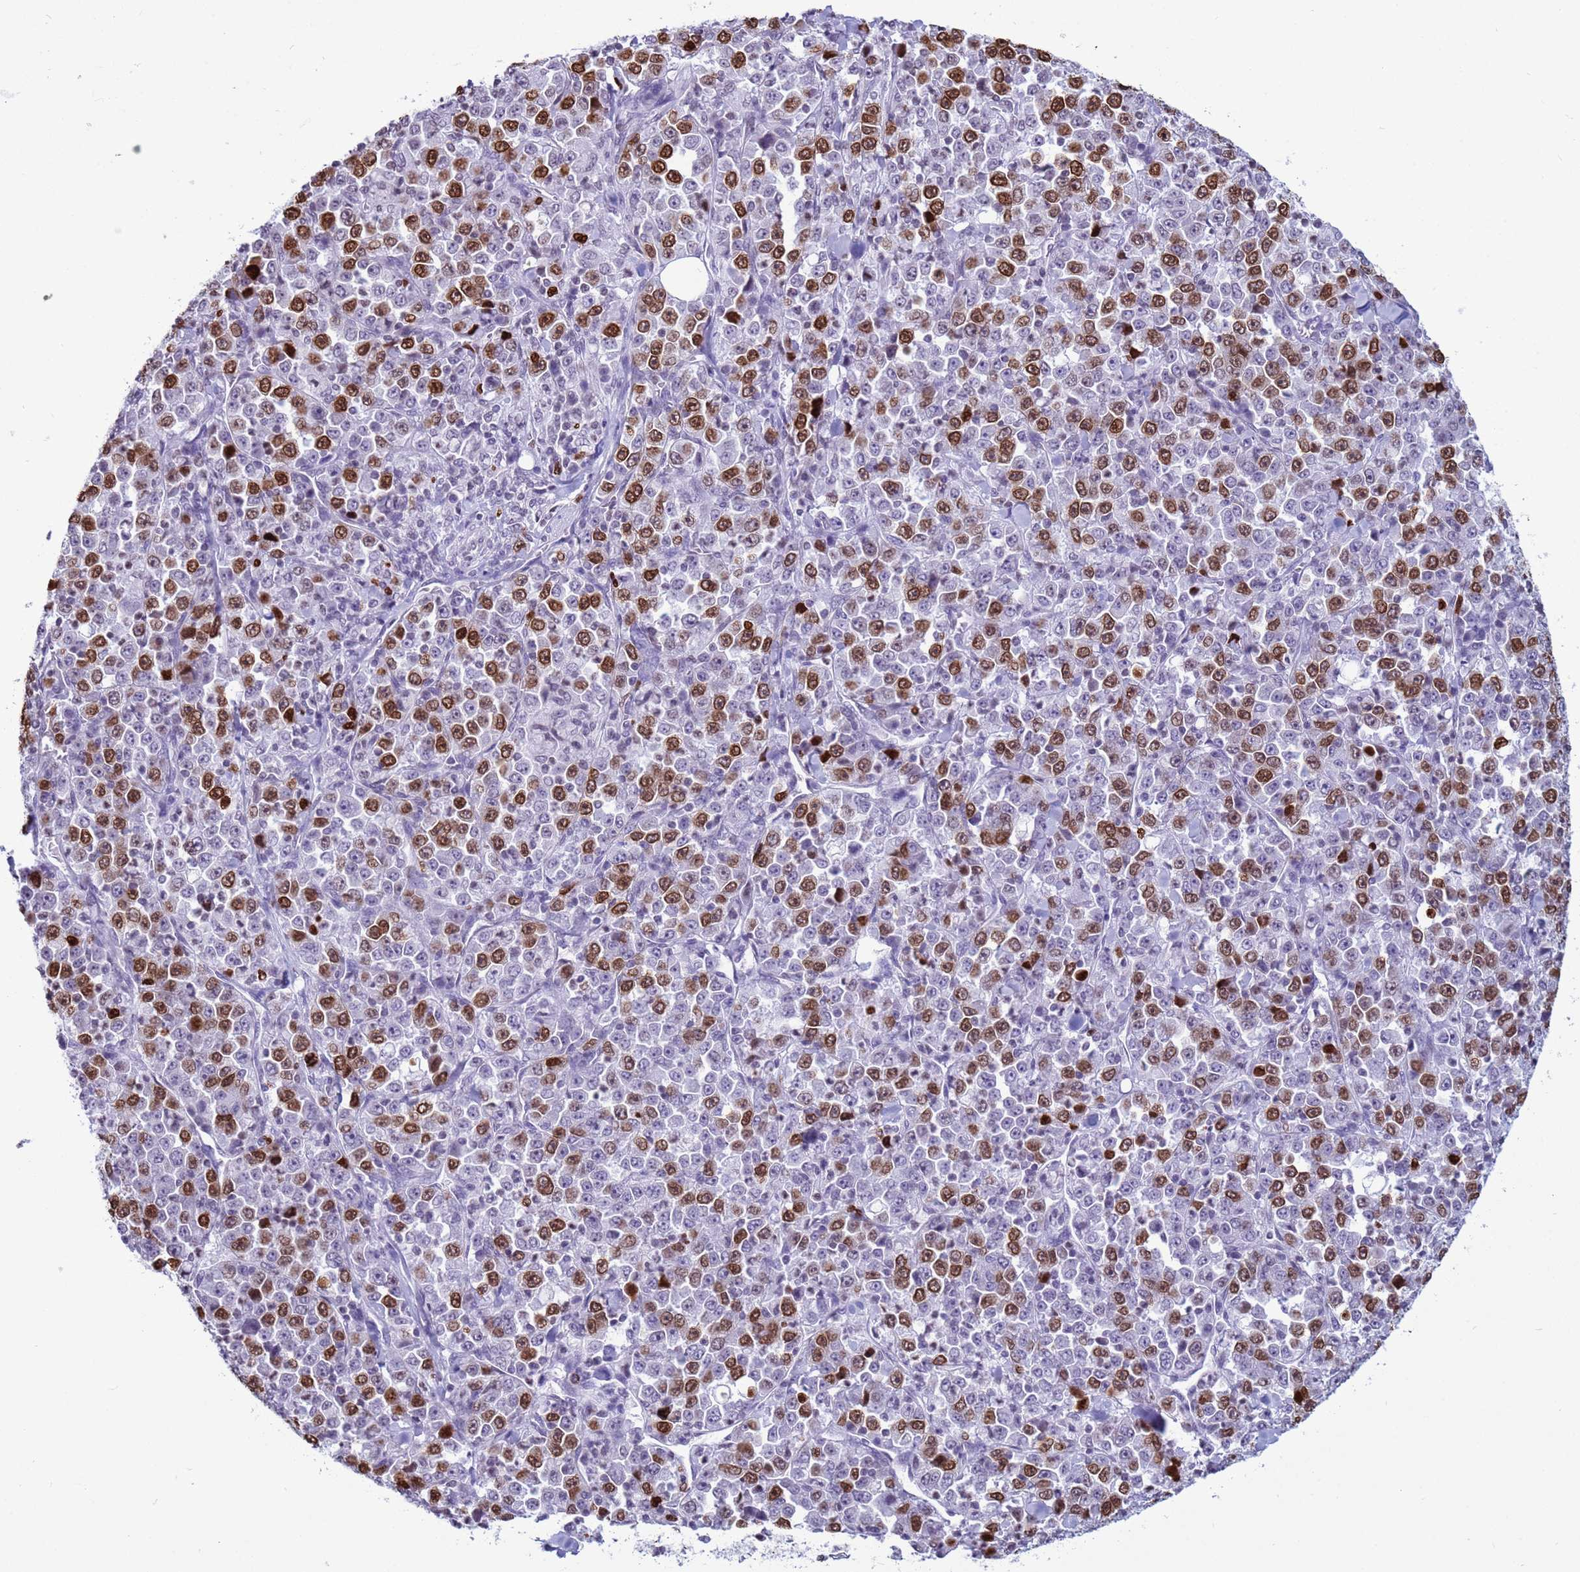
{"staining": {"intensity": "strong", "quantity": "25%-75%", "location": "nuclear"}, "tissue": "stomach cancer", "cell_type": "Tumor cells", "image_type": "cancer", "snomed": [{"axis": "morphology", "description": "Normal tissue, NOS"}, {"axis": "morphology", "description": "Adenocarcinoma, NOS"}, {"axis": "topography", "description": "Stomach, upper"}, {"axis": "topography", "description": "Stomach"}], "caption": "IHC staining of stomach cancer (adenocarcinoma), which reveals high levels of strong nuclear positivity in approximately 25%-75% of tumor cells indicating strong nuclear protein staining. The staining was performed using DAB (3,3'-diaminobenzidine) (brown) for protein detection and nuclei were counterstained in hematoxylin (blue).", "gene": "H4C8", "patient": {"sex": "male", "age": 59}}